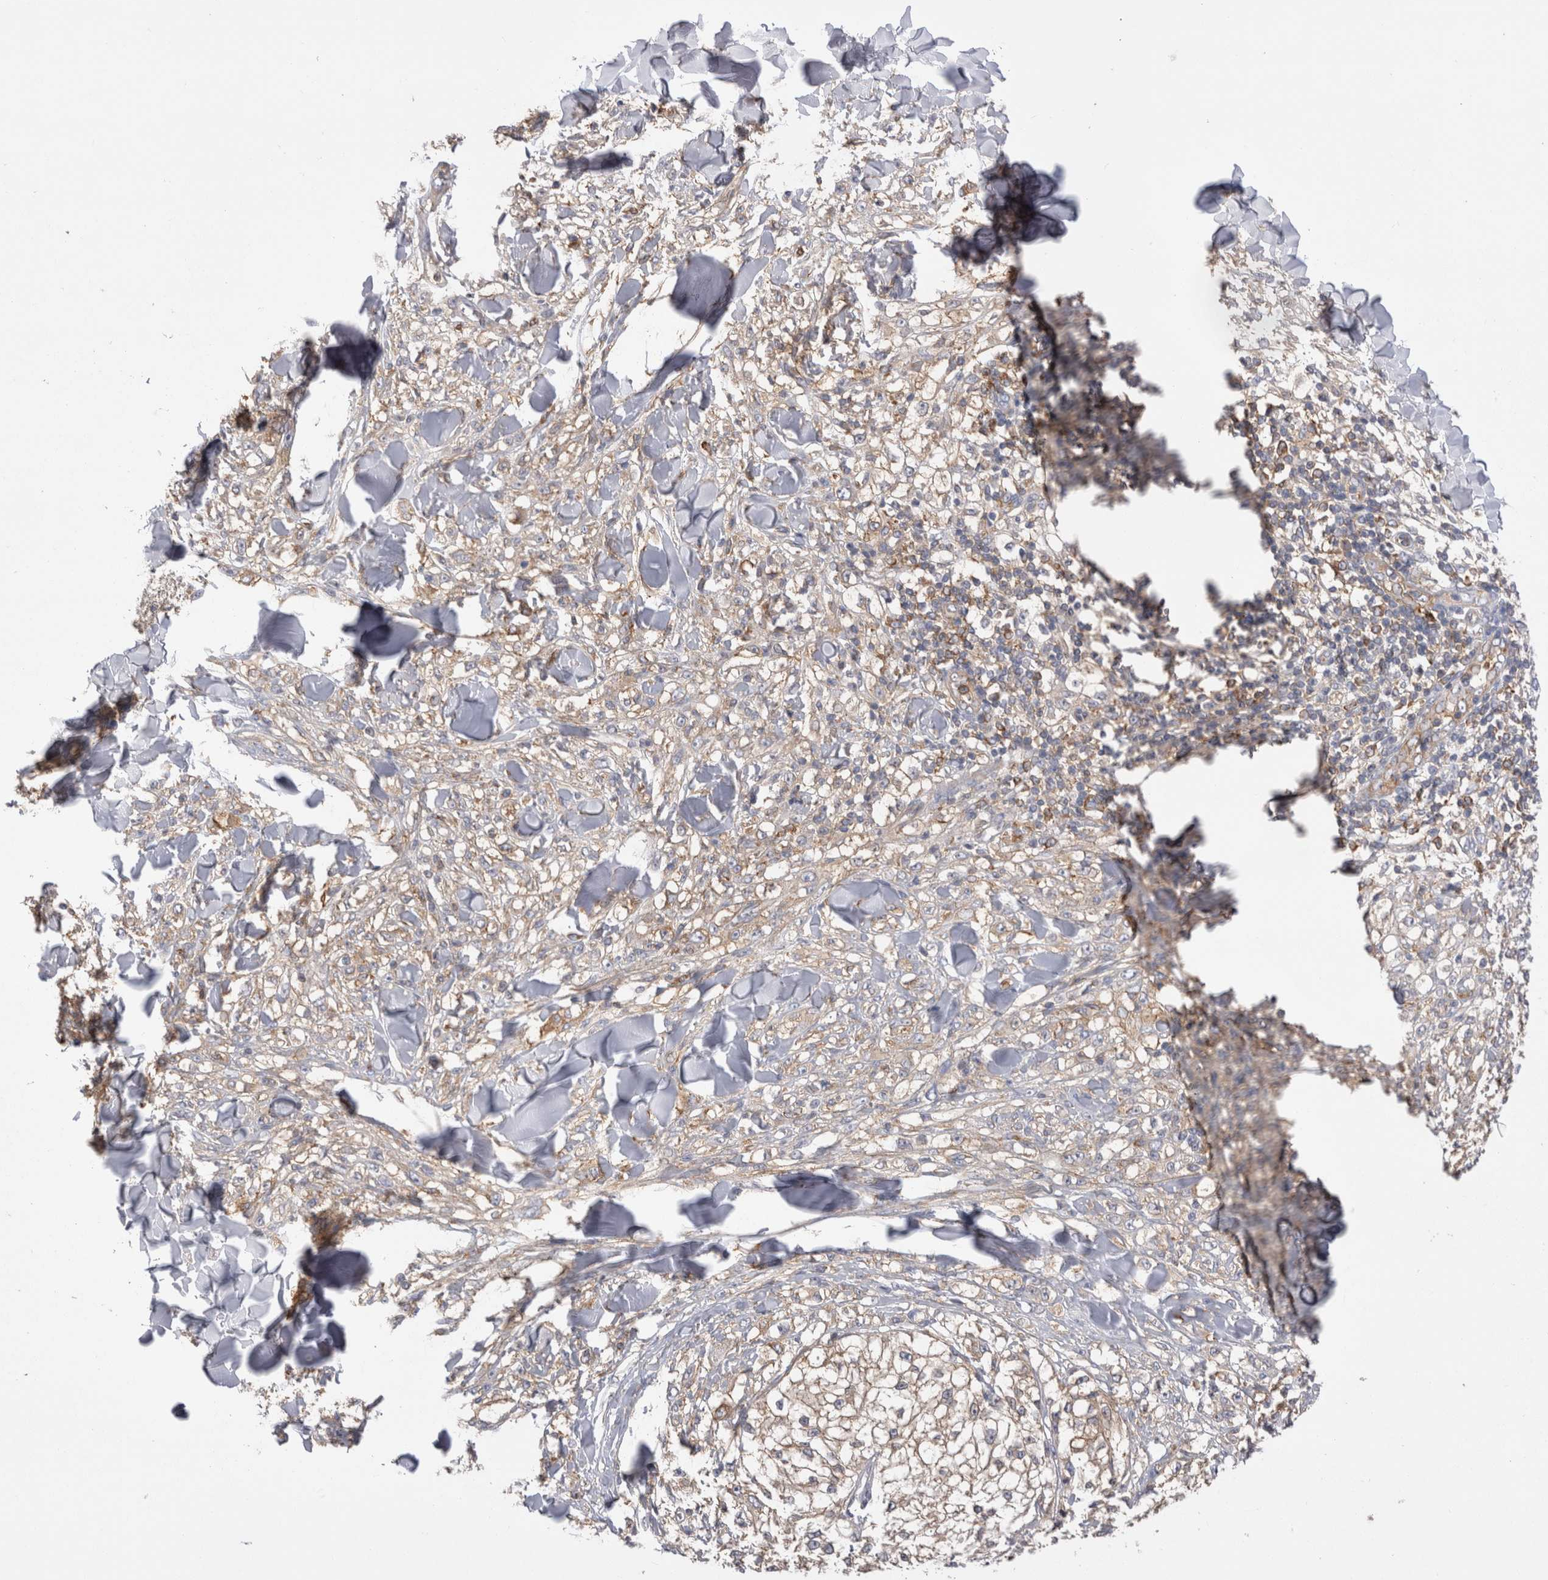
{"staining": {"intensity": "weak", "quantity": ">75%", "location": "cytoplasmic/membranous"}, "tissue": "melanoma", "cell_type": "Tumor cells", "image_type": "cancer", "snomed": [{"axis": "morphology", "description": "Malignant melanoma, NOS"}, {"axis": "topography", "description": "Skin of head"}], "caption": "The histopathology image displays immunohistochemical staining of melanoma. There is weak cytoplasmic/membranous staining is appreciated in approximately >75% of tumor cells. (DAB IHC with brightfield microscopy, high magnification).", "gene": "RAB11FIP1", "patient": {"sex": "male", "age": 83}}